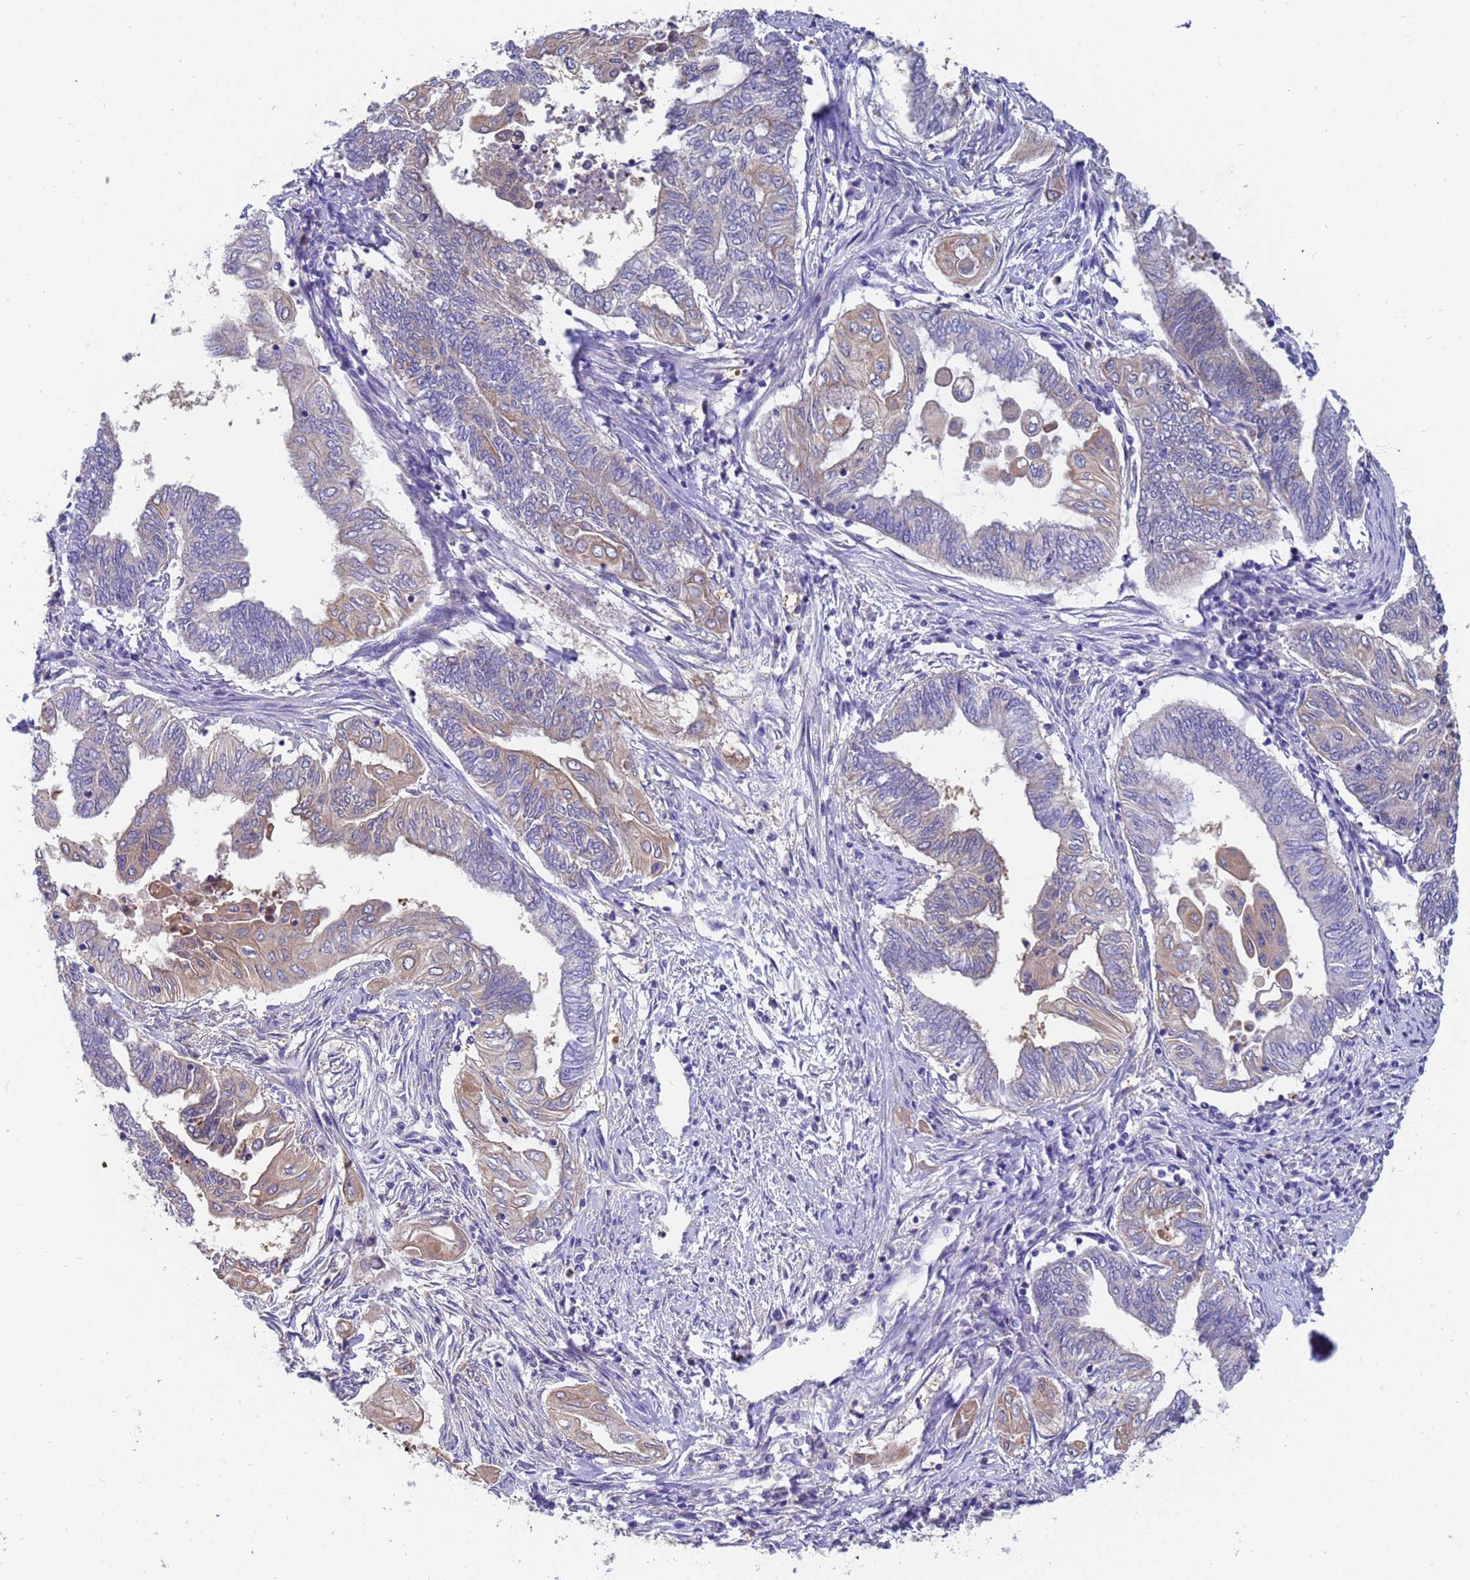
{"staining": {"intensity": "weak", "quantity": "25%-75%", "location": "cytoplasmic/membranous"}, "tissue": "endometrial cancer", "cell_type": "Tumor cells", "image_type": "cancer", "snomed": [{"axis": "morphology", "description": "Adenocarcinoma, NOS"}, {"axis": "topography", "description": "Uterus"}, {"axis": "topography", "description": "Endometrium"}], "caption": "Brown immunohistochemical staining in endometrial cancer reveals weak cytoplasmic/membranous positivity in about 25%-75% of tumor cells. Ihc stains the protein in brown and the nuclei are stained blue.", "gene": "TTLL11", "patient": {"sex": "female", "age": 70}}